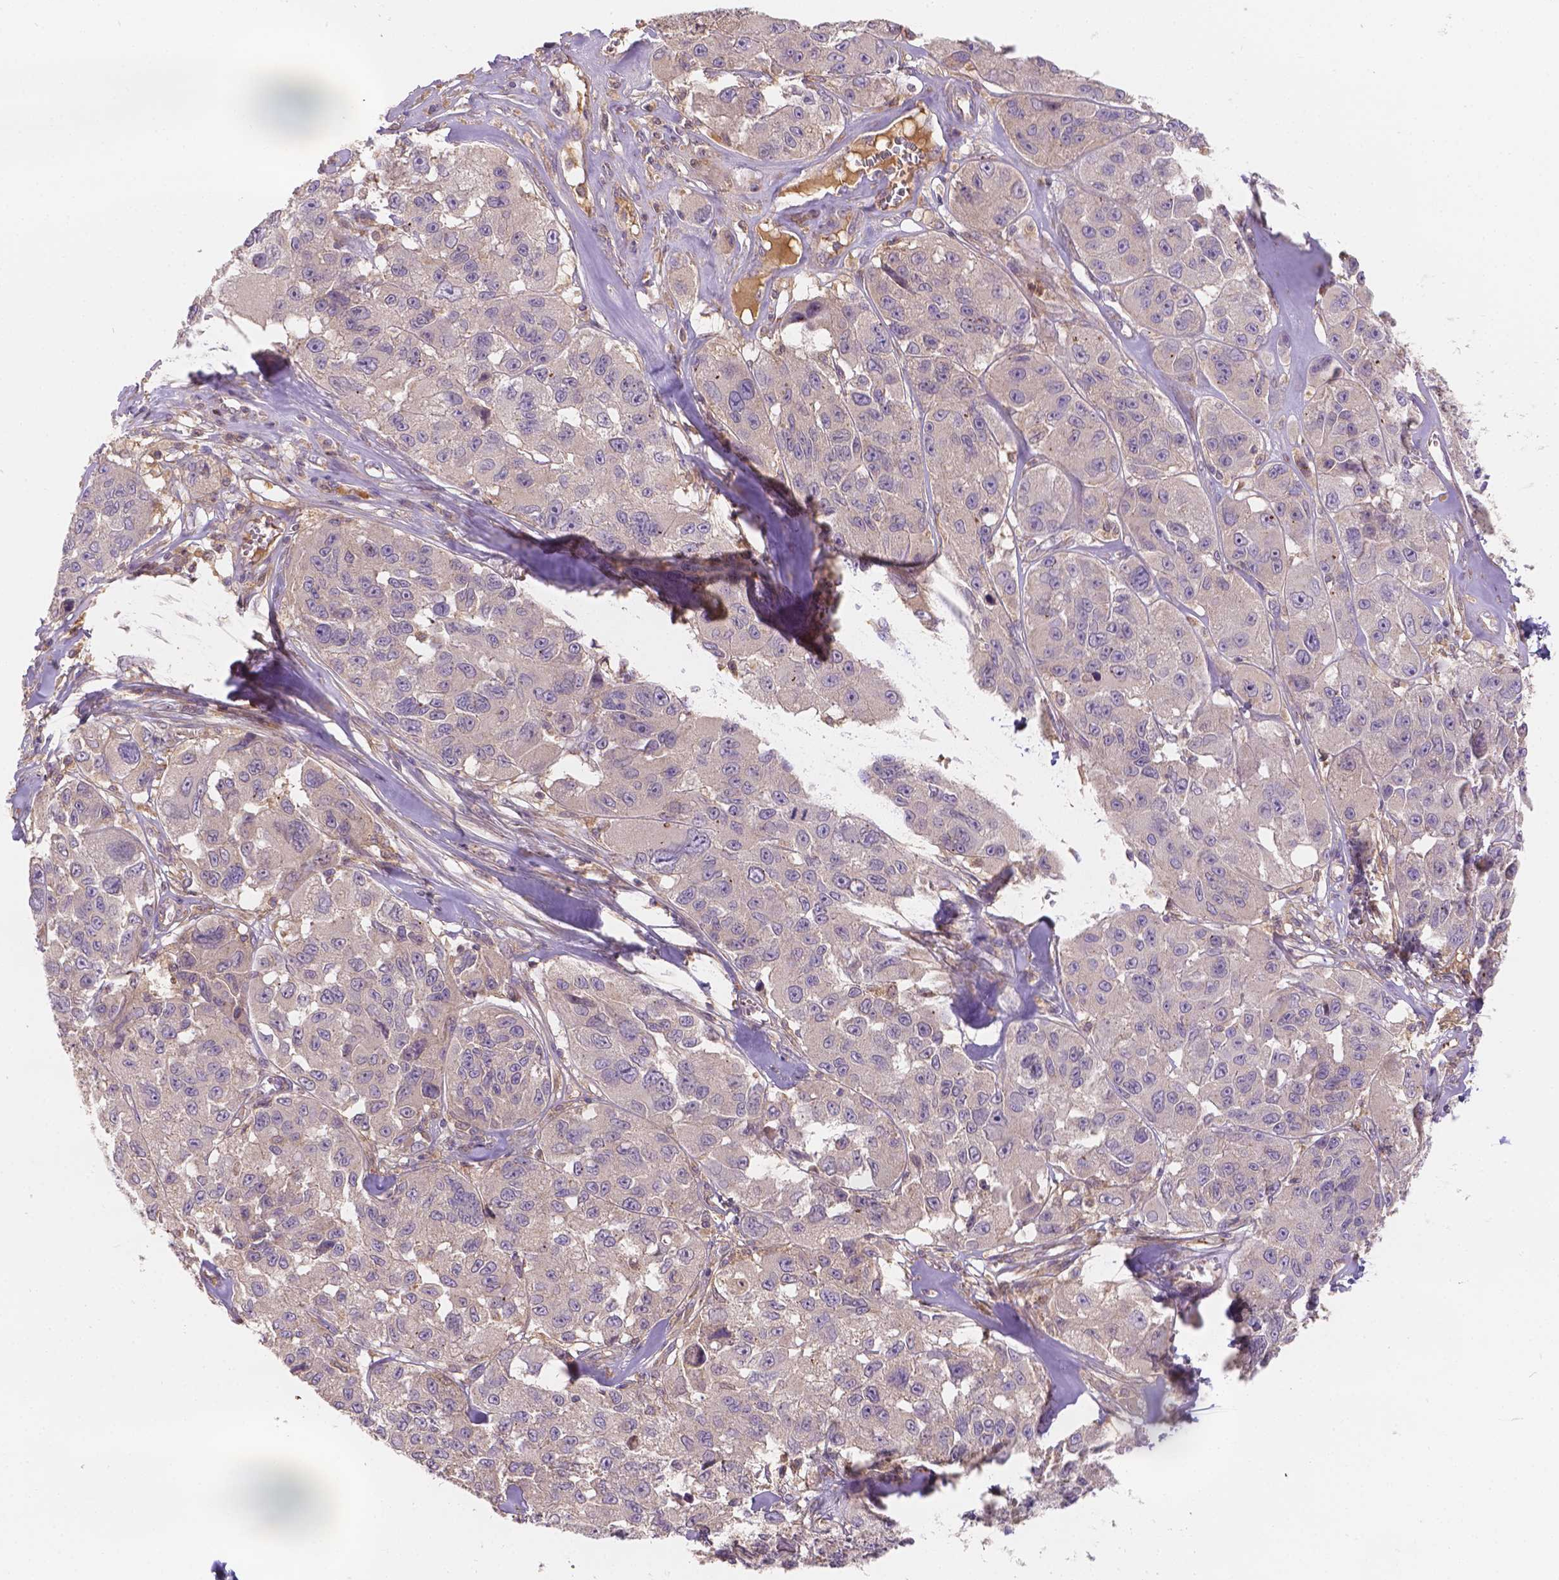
{"staining": {"intensity": "negative", "quantity": "none", "location": "none"}, "tissue": "melanoma", "cell_type": "Tumor cells", "image_type": "cancer", "snomed": [{"axis": "morphology", "description": "Malignant melanoma, NOS"}, {"axis": "topography", "description": "Skin"}], "caption": "Immunohistochemistry (IHC) image of human melanoma stained for a protein (brown), which shows no expression in tumor cells.", "gene": "CDK10", "patient": {"sex": "female", "age": 66}}